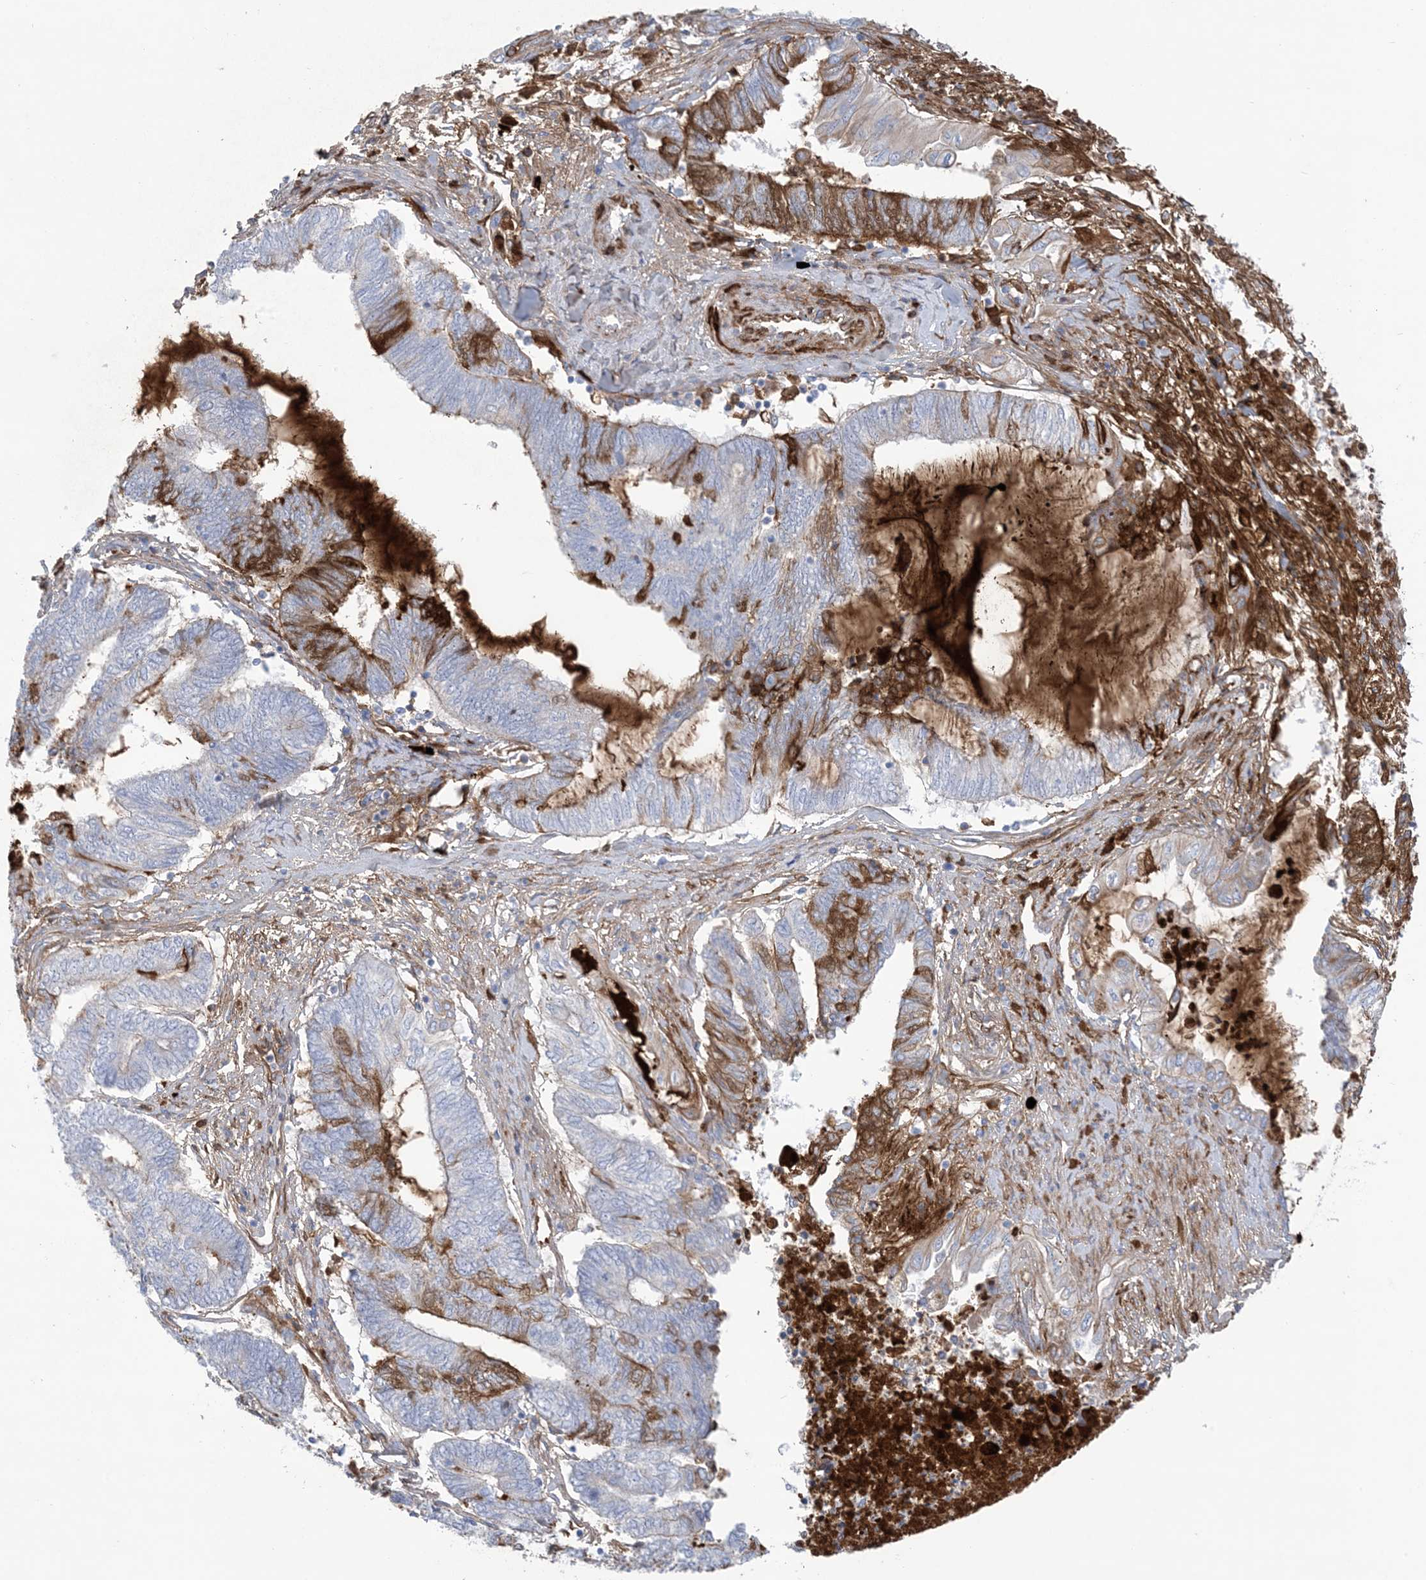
{"staining": {"intensity": "moderate", "quantity": "<25%", "location": "cytoplasmic/membranous"}, "tissue": "endometrial cancer", "cell_type": "Tumor cells", "image_type": "cancer", "snomed": [{"axis": "morphology", "description": "Adenocarcinoma, NOS"}, {"axis": "topography", "description": "Uterus"}, {"axis": "topography", "description": "Endometrium"}], "caption": "Endometrial cancer (adenocarcinoma) tissue demonstrates moderate cytoplasmic/membranous staining in approximately <25% of tumor cells Using DAB (3,3'-diaminobenzidine) (brown) and hematoxylin (blue) stains, captured at high magnification using brightfield microscopy.", "gene": "ATP11C", "patient": {"sex": "female", "age": 70}}